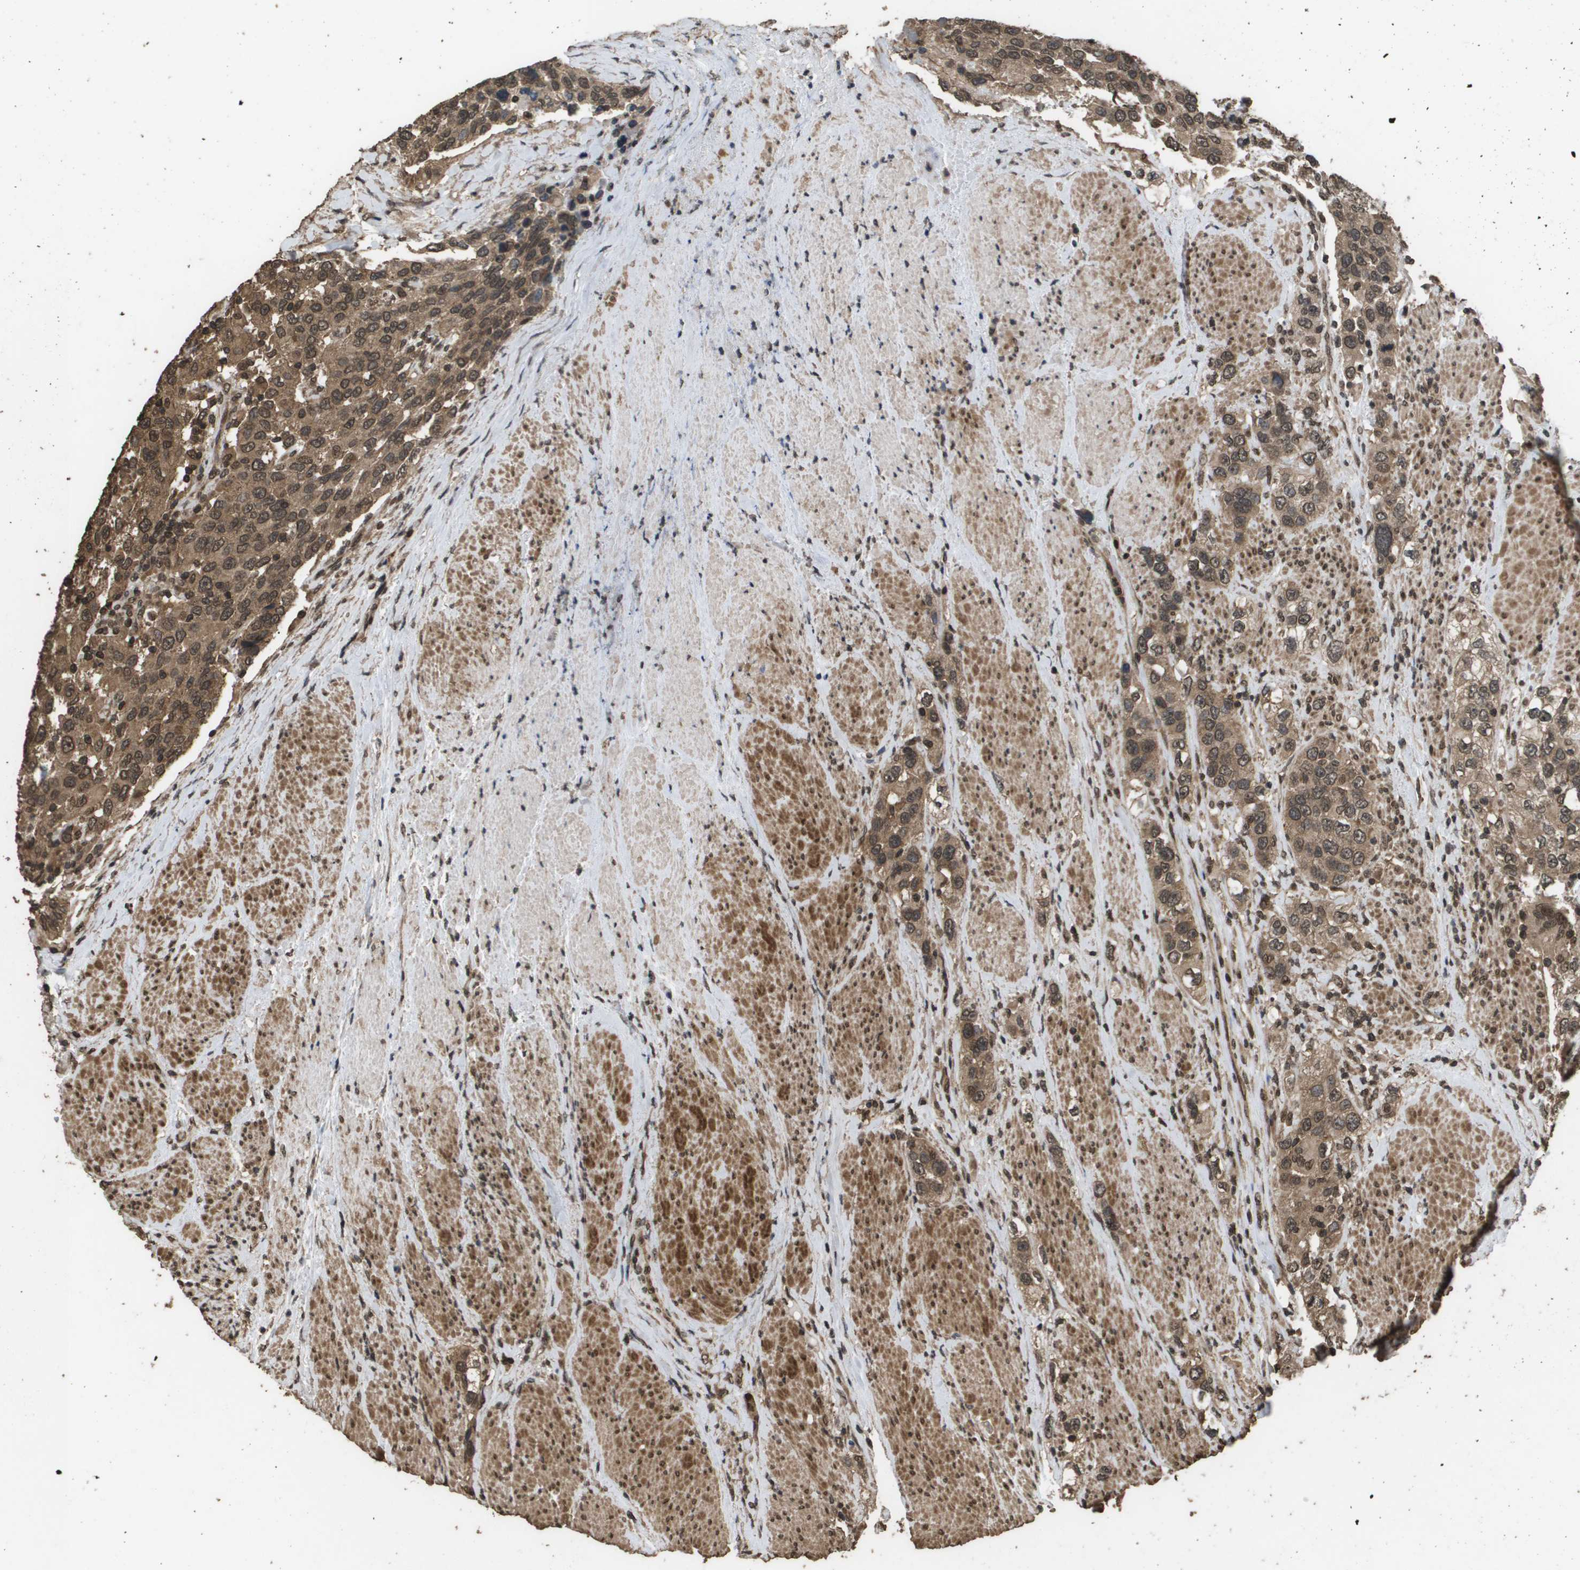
{"staining": {"intensity": "moderate", "quantity": ">75%", "location": "cytoplasmic/membranous,nuclear"}, "tissue": "urothelial cancer", "cell_type": "Tumor cells", "image_type": "cancer", "snomed": [{"axis": "morphology", "description": "Urothelial carcinoma, High grade"}, {"axis": "topography", "description": "Urinary bladder"}], "caption": "High-grade urothelial carcinoma stained with DAB immunohistochemistry shows medium levels of moderate cytoplasmic/membranous and nuclear positivity in approximately >75% of tumor cells.", "gene": "AXIN2", "patient": {"sex": "female", "age": 80}}